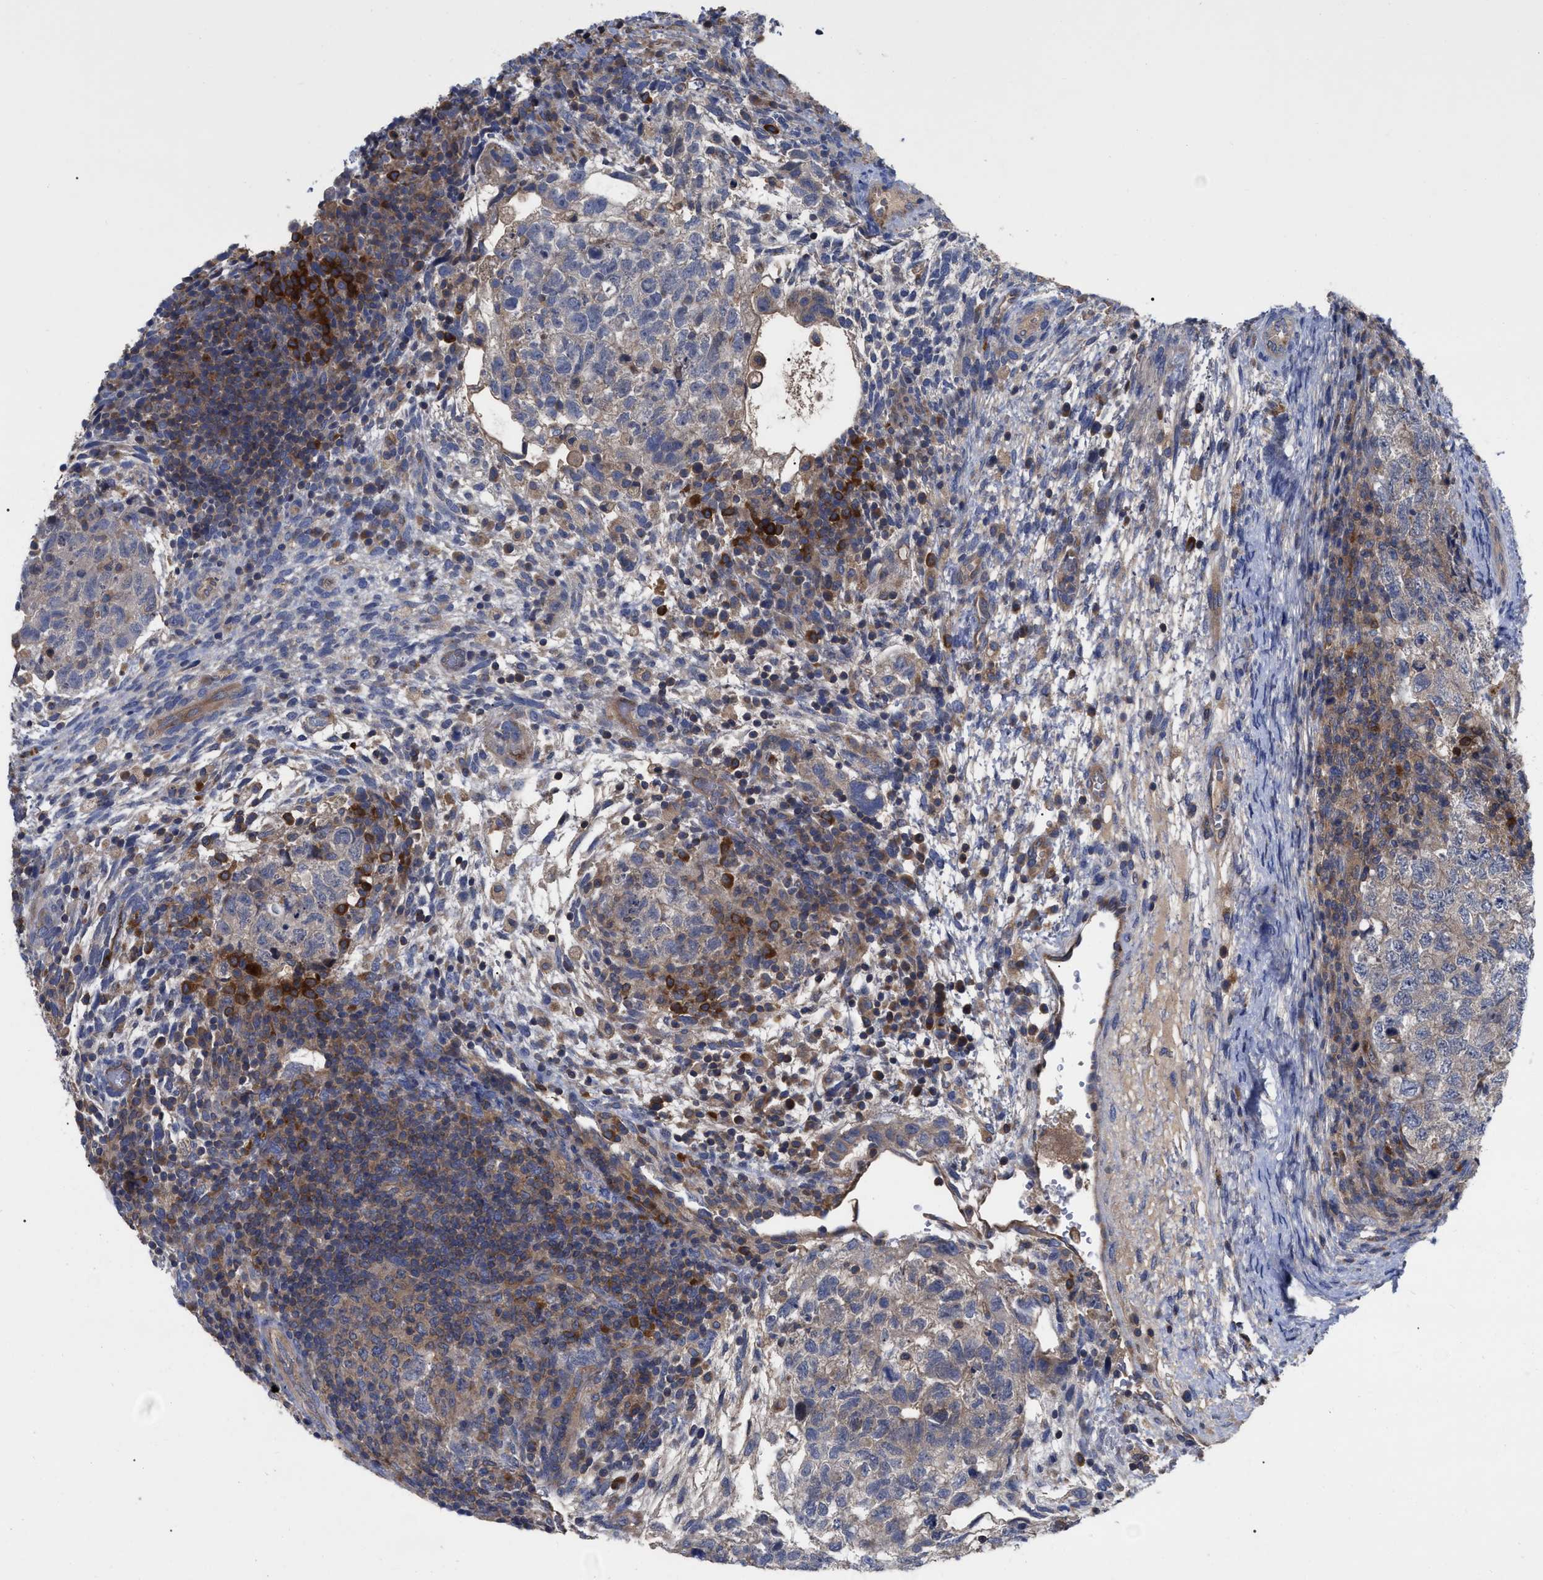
{"staining": {"intensity": "weak", "quantity": ">75%", "location": "cytoplasmic/membranous"}, "tissue": "testis cancer", "cell_type": "Tumor cells", "image_type": "cancer", "snomed": [{"axis": "morphology", "description": "Carcinoma, Embryonal, NOS"}, {"axis": "topography", "description": "Testis"}], "caption": "This image displays IHC staining of testis cancer (embryonal carcinoma), with low weak cytoplasmic/membranous positivity in approximately >75% of tumor cells.", "gene": "RAP1GDS1", "patient": {"sex": "male", "age": 36}}